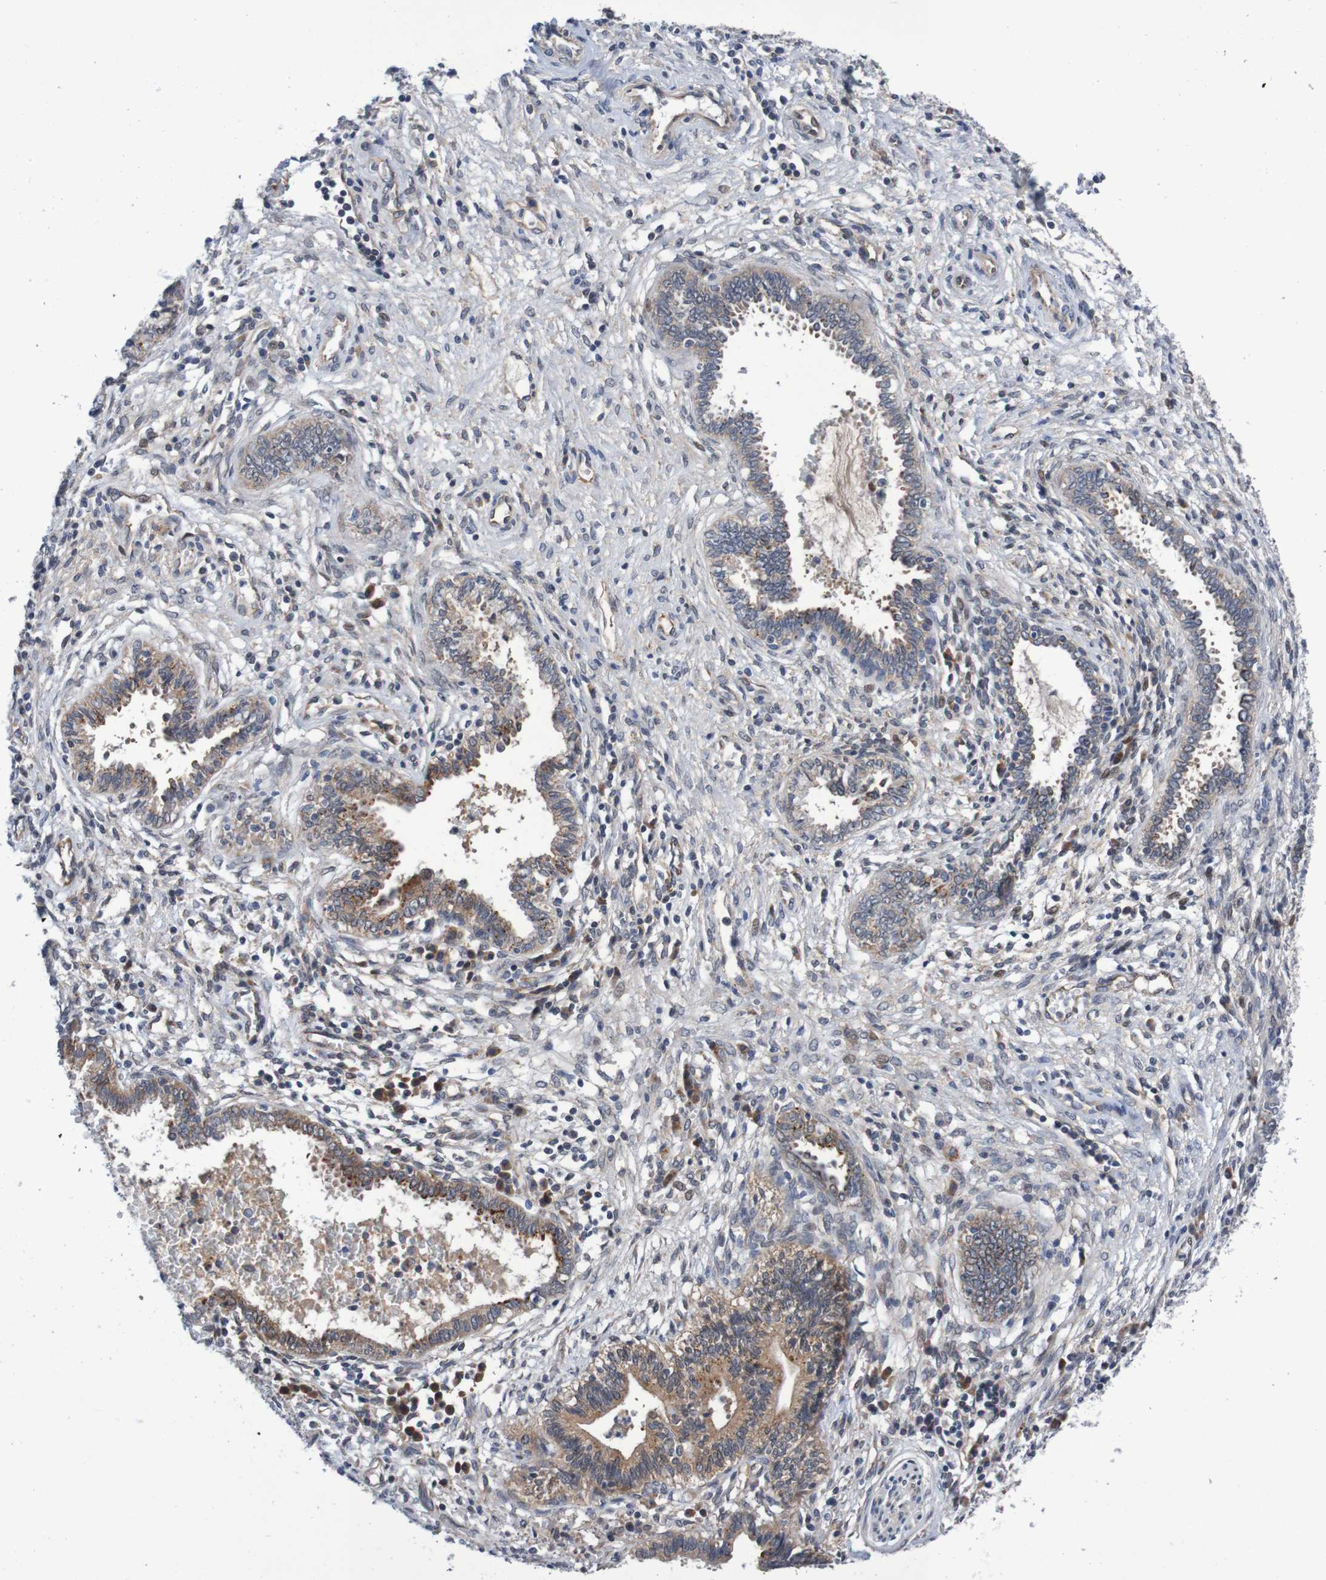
{"staining": {"intensity": "moderate", "quantity": ">75%", "location": "cytoplasmic/membranous"}, "tissue": "cervical cancer", "cell_type": "Tumor cells", "image_type": "cancer", "snomed": [{"axis": "morphology", "description": "Adenocarcinoma, NOS"}, {"axis": "topography", "description": "Cervix"}], "caption": "About >75% of tumor cells in human adenocarcinoma (cervical) demonstrate moderate cytoplasmic/membranous protein positivity as visualized by brown immunohistochemical staining.", "gene": "CPED1", "patient": {"sex": "female", "age": 44}}